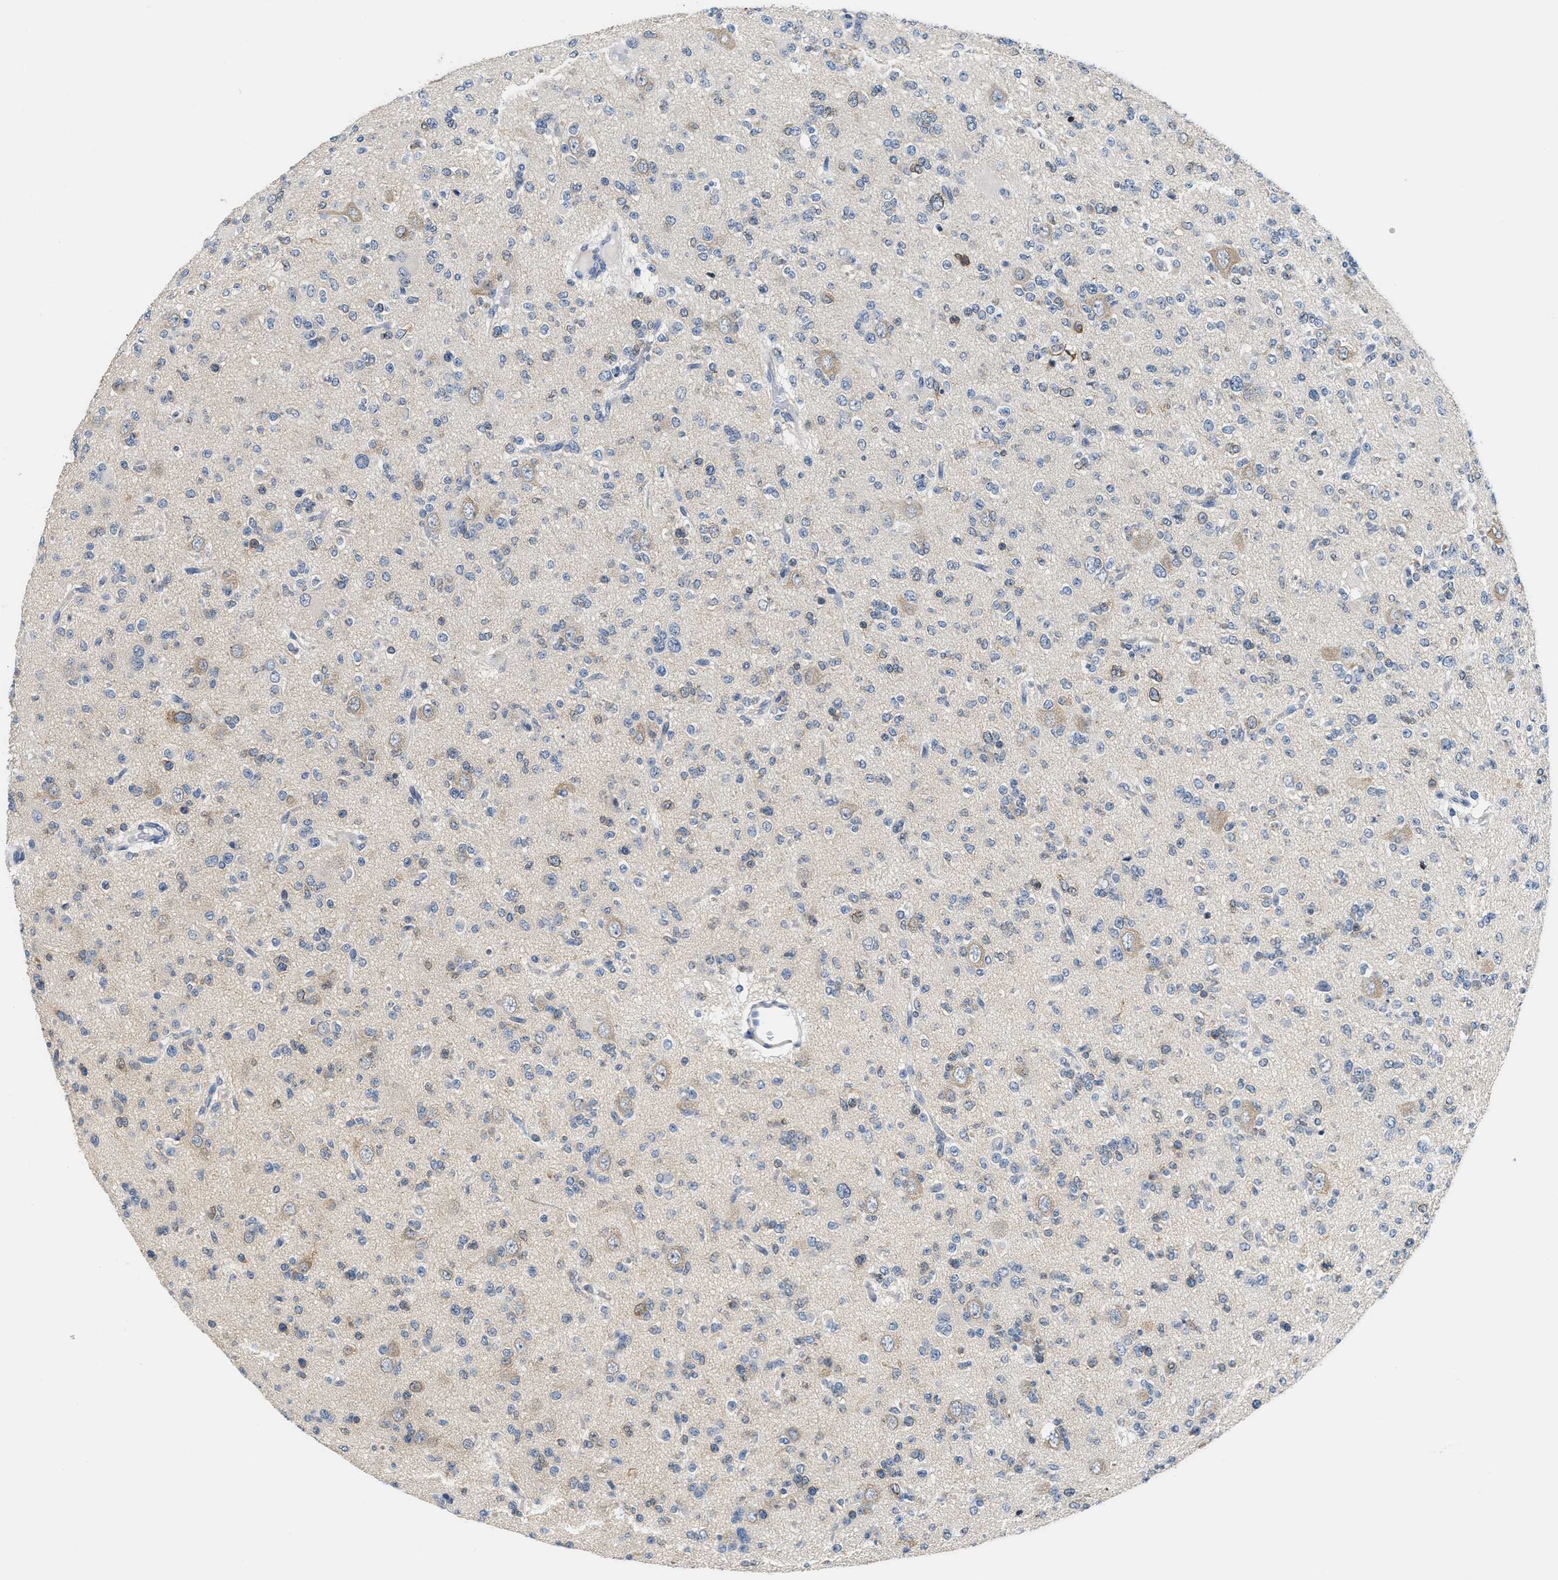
{"staining": {"intensity": "negative", "quantity": "none", "location": "none"}, "tissue": "glioma", "cell_type": "Tumor cells", "image_type": "cancer", "snomed": [{"axis": "morphology", "description": "Glioma, malignant, Low grade"}, {"axis": "topography", "description": "Brain"}], "caption": "Immunohistochemistry of glioma displays no positivity in tumor cells.", "gene": "CLGN", "patient": {"sex": "male", "age": 38}}